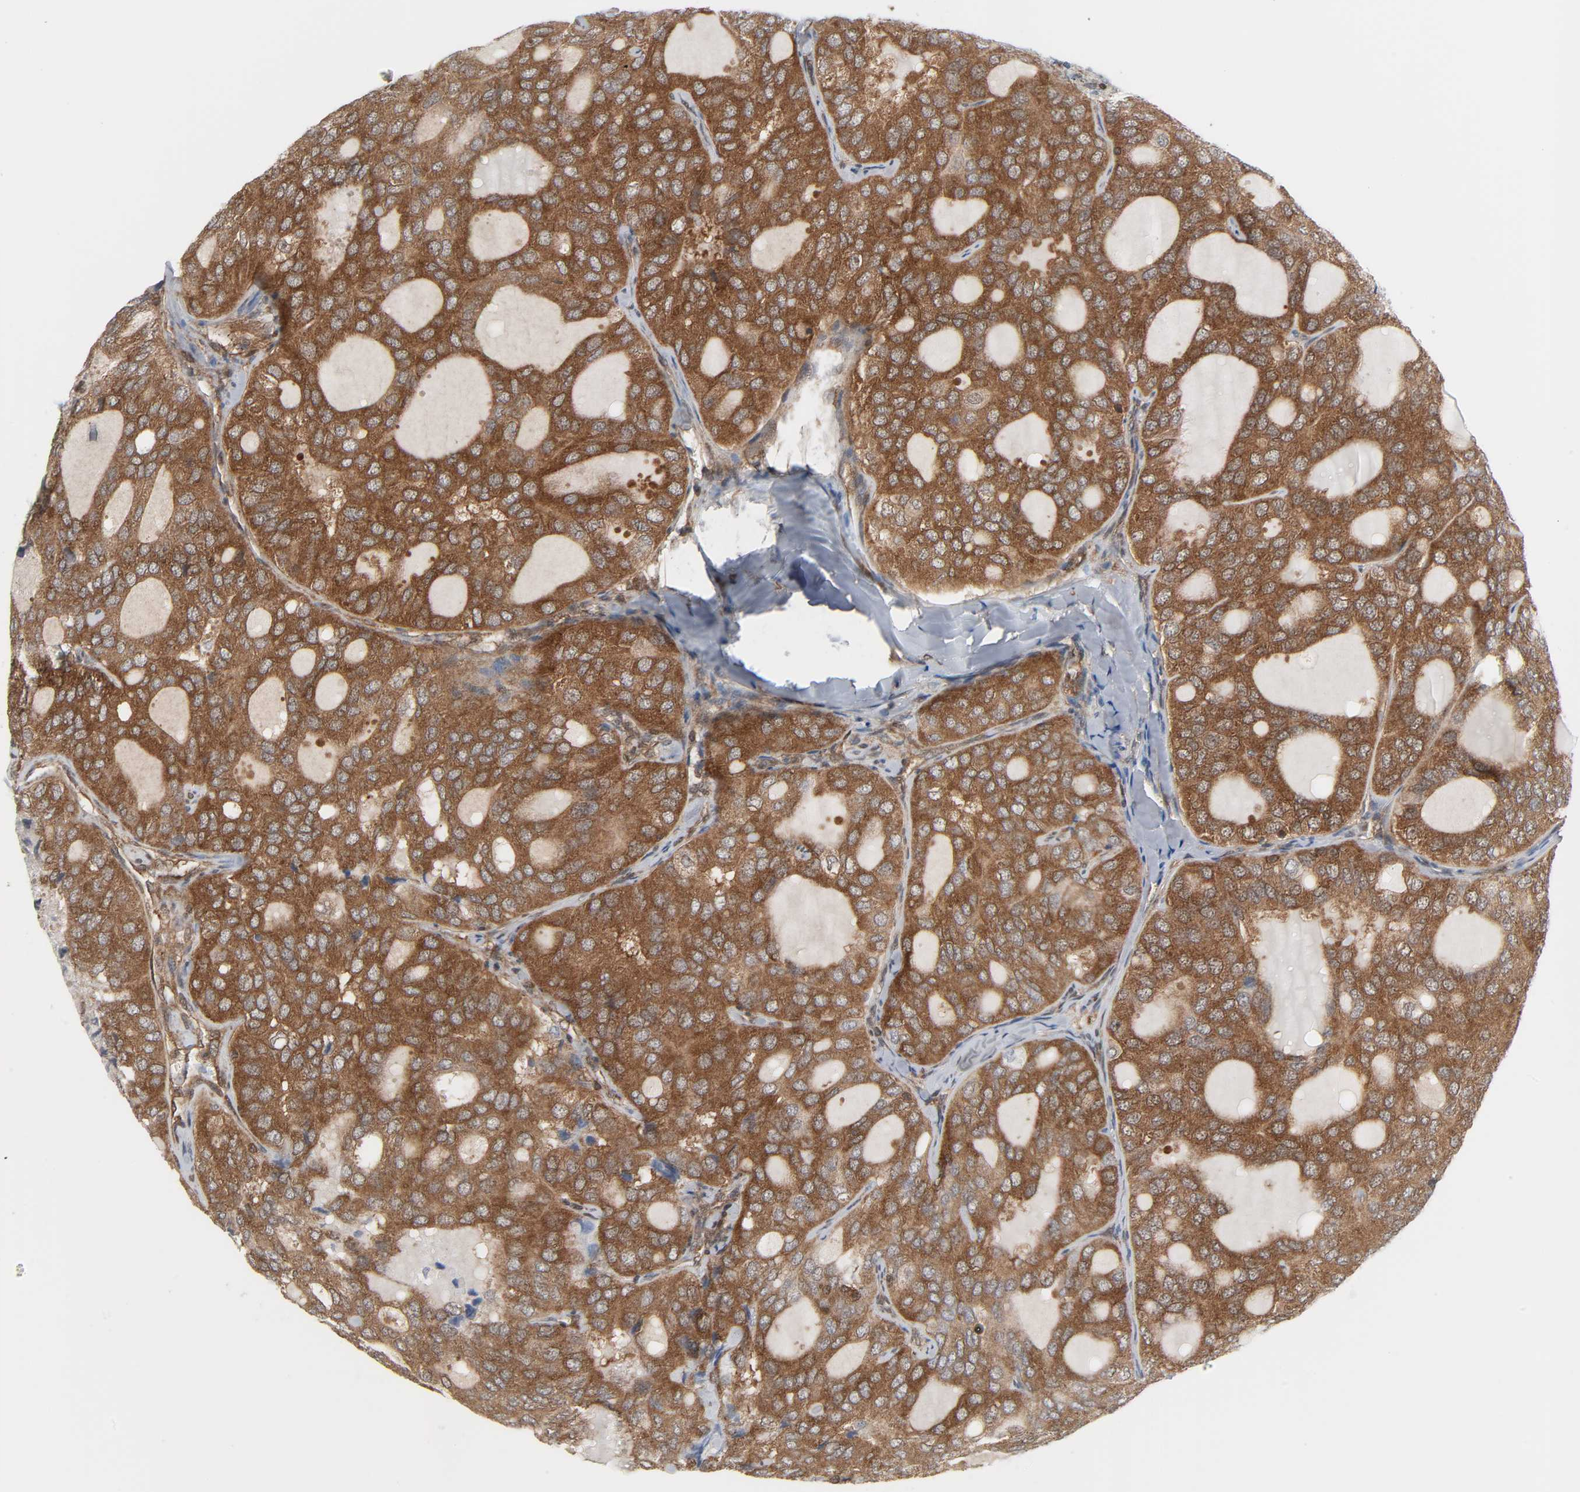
{"staining": {"intensity": "strong", "quantity": ">75%", "location": "cytoplasmic/membranous"}, "tissue": "thyroid cancer", "cell_type": "Tumor cells", "image_type": "cancer", "snomed": [{"axis": "morphology", "description": "Follicular adenoma carcinoma, NOS"}, {"axis": "topography", "description": "Thyroid gland"}], "caption": "Tumor cells demonstrate high levels of strong cytoplasmic/membranous staining in approximately >75% of cells in human thyroid cancer.", "gene": "GSK3A", "patient": {"sex": "male", "age": 75}}